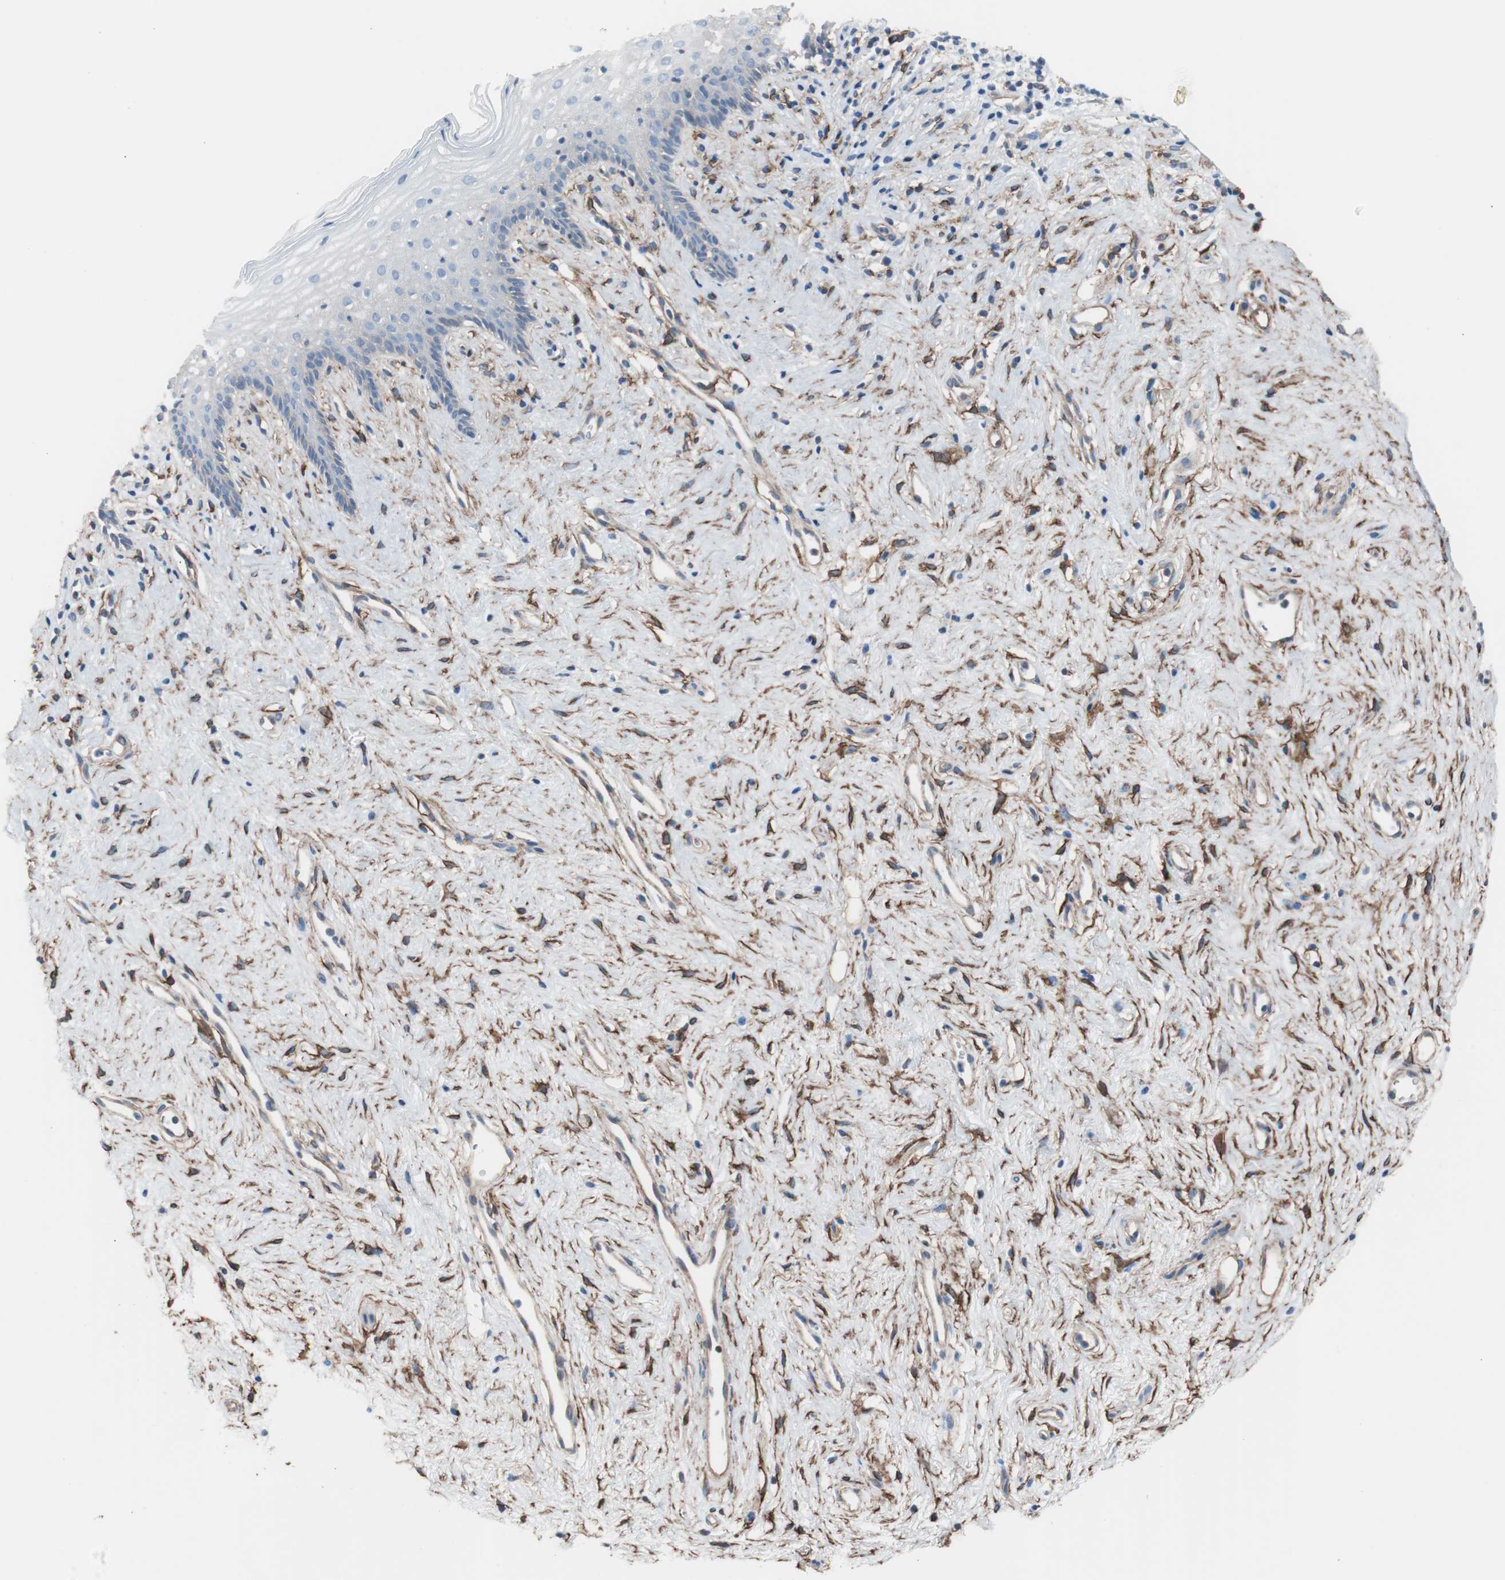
{"staining": {"intensity": "negative", "quantity": "none", "location": "none"}, "tissue": "vagina", "cell_type": "Squamous epithelial cells", "image_type": "normal", "snomed": [{"axis": "morphology", "description": "Normal tissue, NOS"}, {"axis": "topography", "description": "Vagina"}], "caption": "DAB (3,3'-diaminobenzidine) immunohistochemical staining of benign human vagina displays no significant expression in squamous epithelial cells.", "gene": "CD81", "patient": {"sex": "female", "age": 44}}